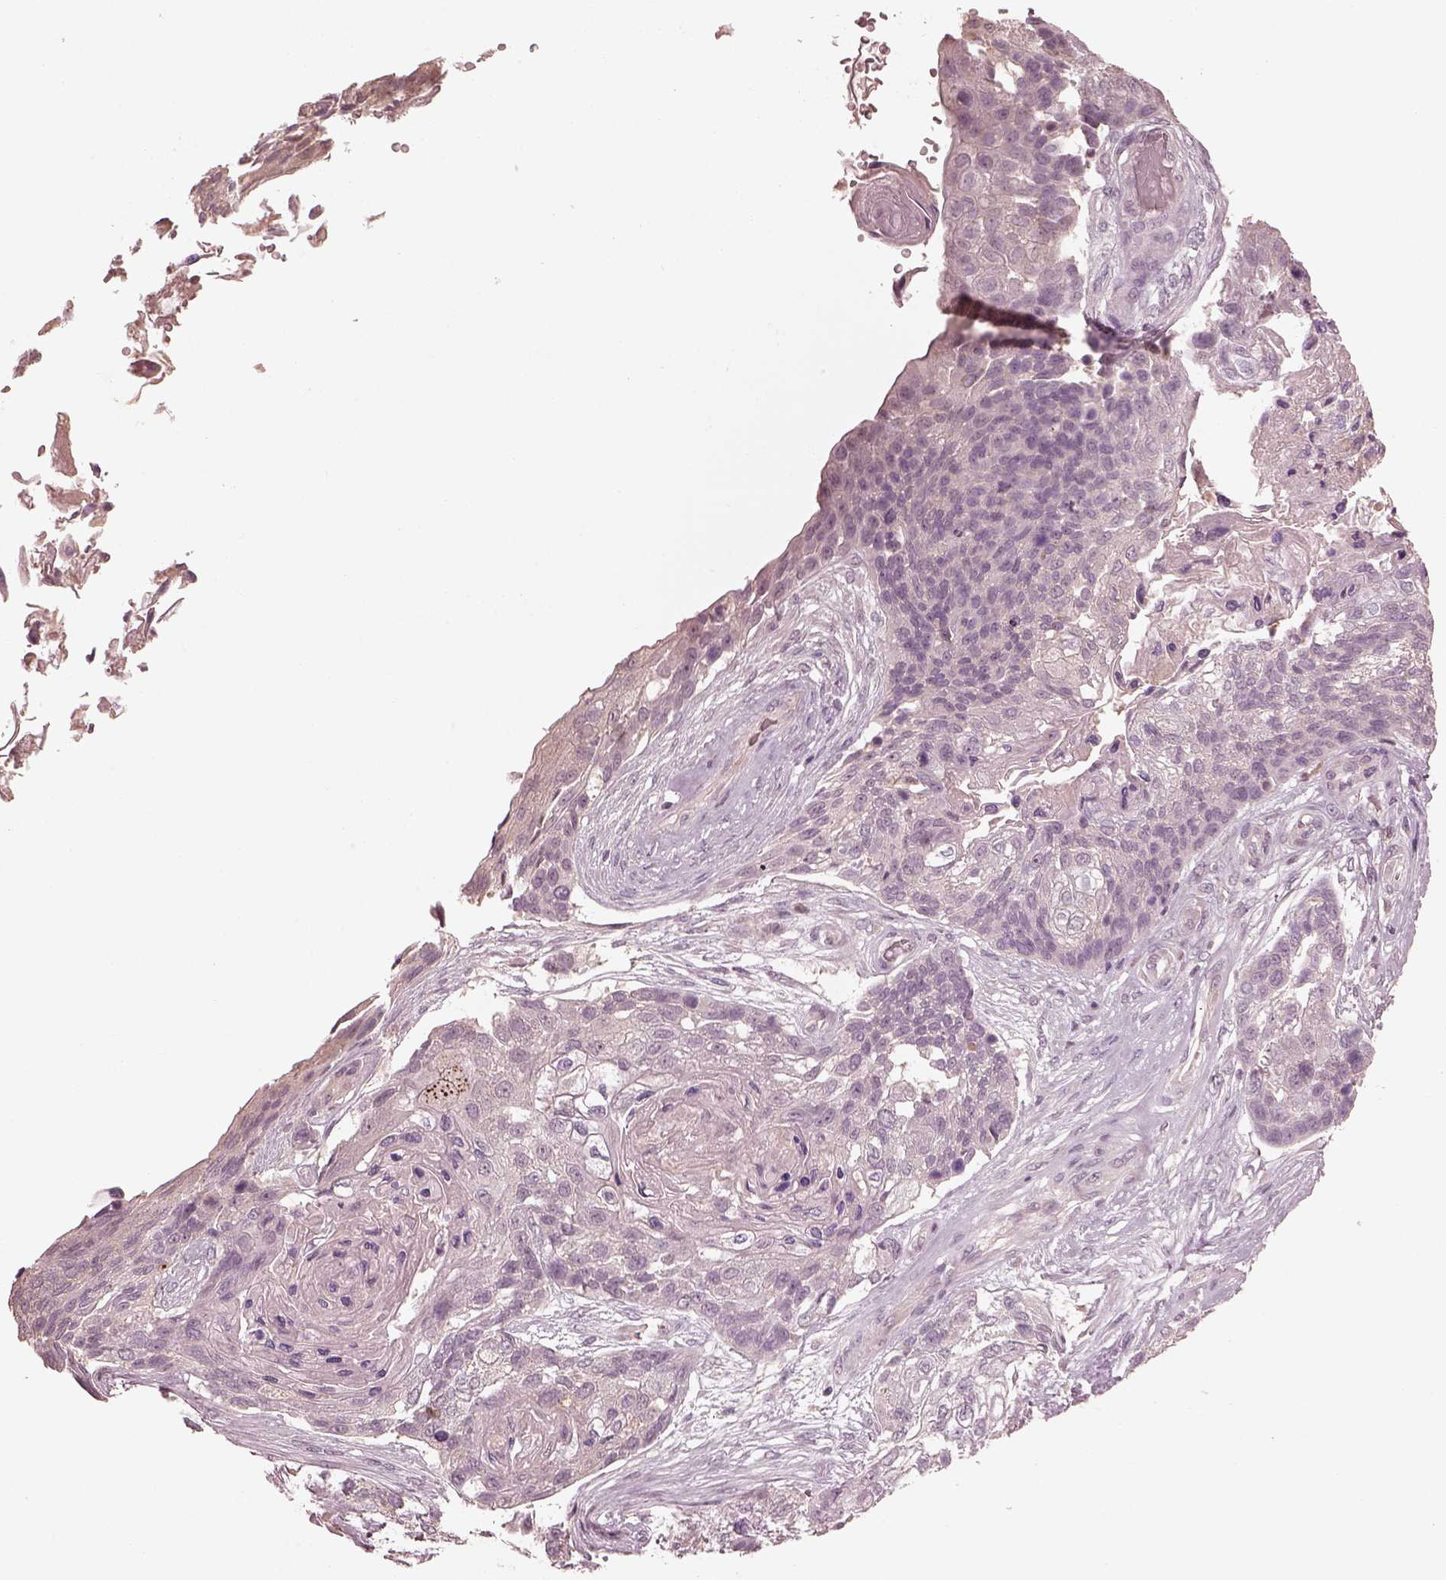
{"staining": {"intensity": "negative", "quantity": "none", "location": "none"}, "tissue": "lung cancer", "cell_type": "Tumor cells", "image_type": "cancer", "snomed": [{"axis": "morphology", "description": "Squamous cell carcinoma, NOS"}, {"axis": "topography", "description": "Lung"}], "caption": "The IHC image has no significant staining in tumor cells of squamous cell carcinoma (lung) tissue.", "gene": "VWA5B1", "patient": {"sex": "male", "age": 69}}